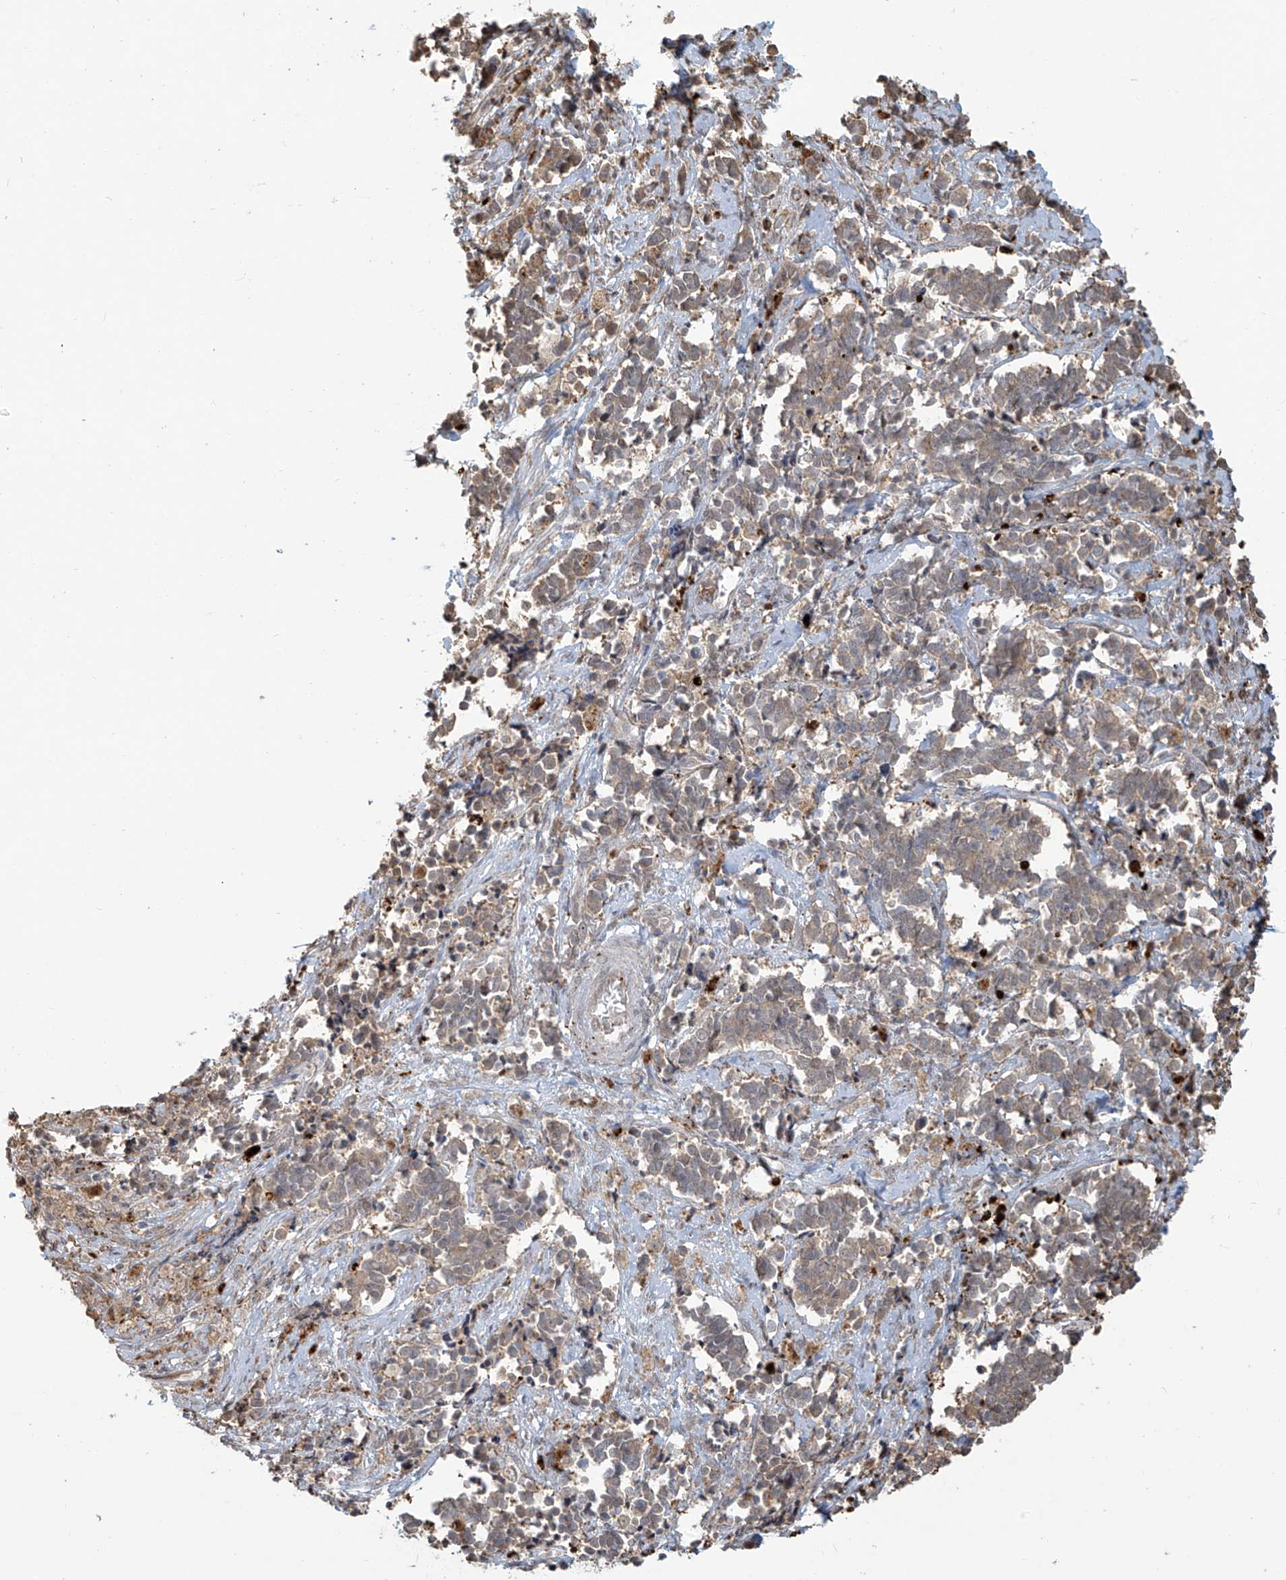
{"staining": {"intensity": "weak", "quantity": "25%-75%", "location": "cytoplasmic/membranous"}, "tissue": "cervical cancer", "cell_type": "Tumor cells", "image_type": "cancer", "snomed": [{"axis": "morphology", "description": "Normal tissue, NOS"}, {"axis": "morphology", "description": "Squamous cell carcinoma, NOS"}, {"axis": "topography", "description": "Cervix"}], "caption": "A micrograph showing weak cytoplasmic/membranous expression in approximately 25%-75% of tumor cells in cervical cancer, as visualized by brown immunohistochemical staining.", "gene": "PLEKHM3", "patient": {"sex": "female", "age": 35}}